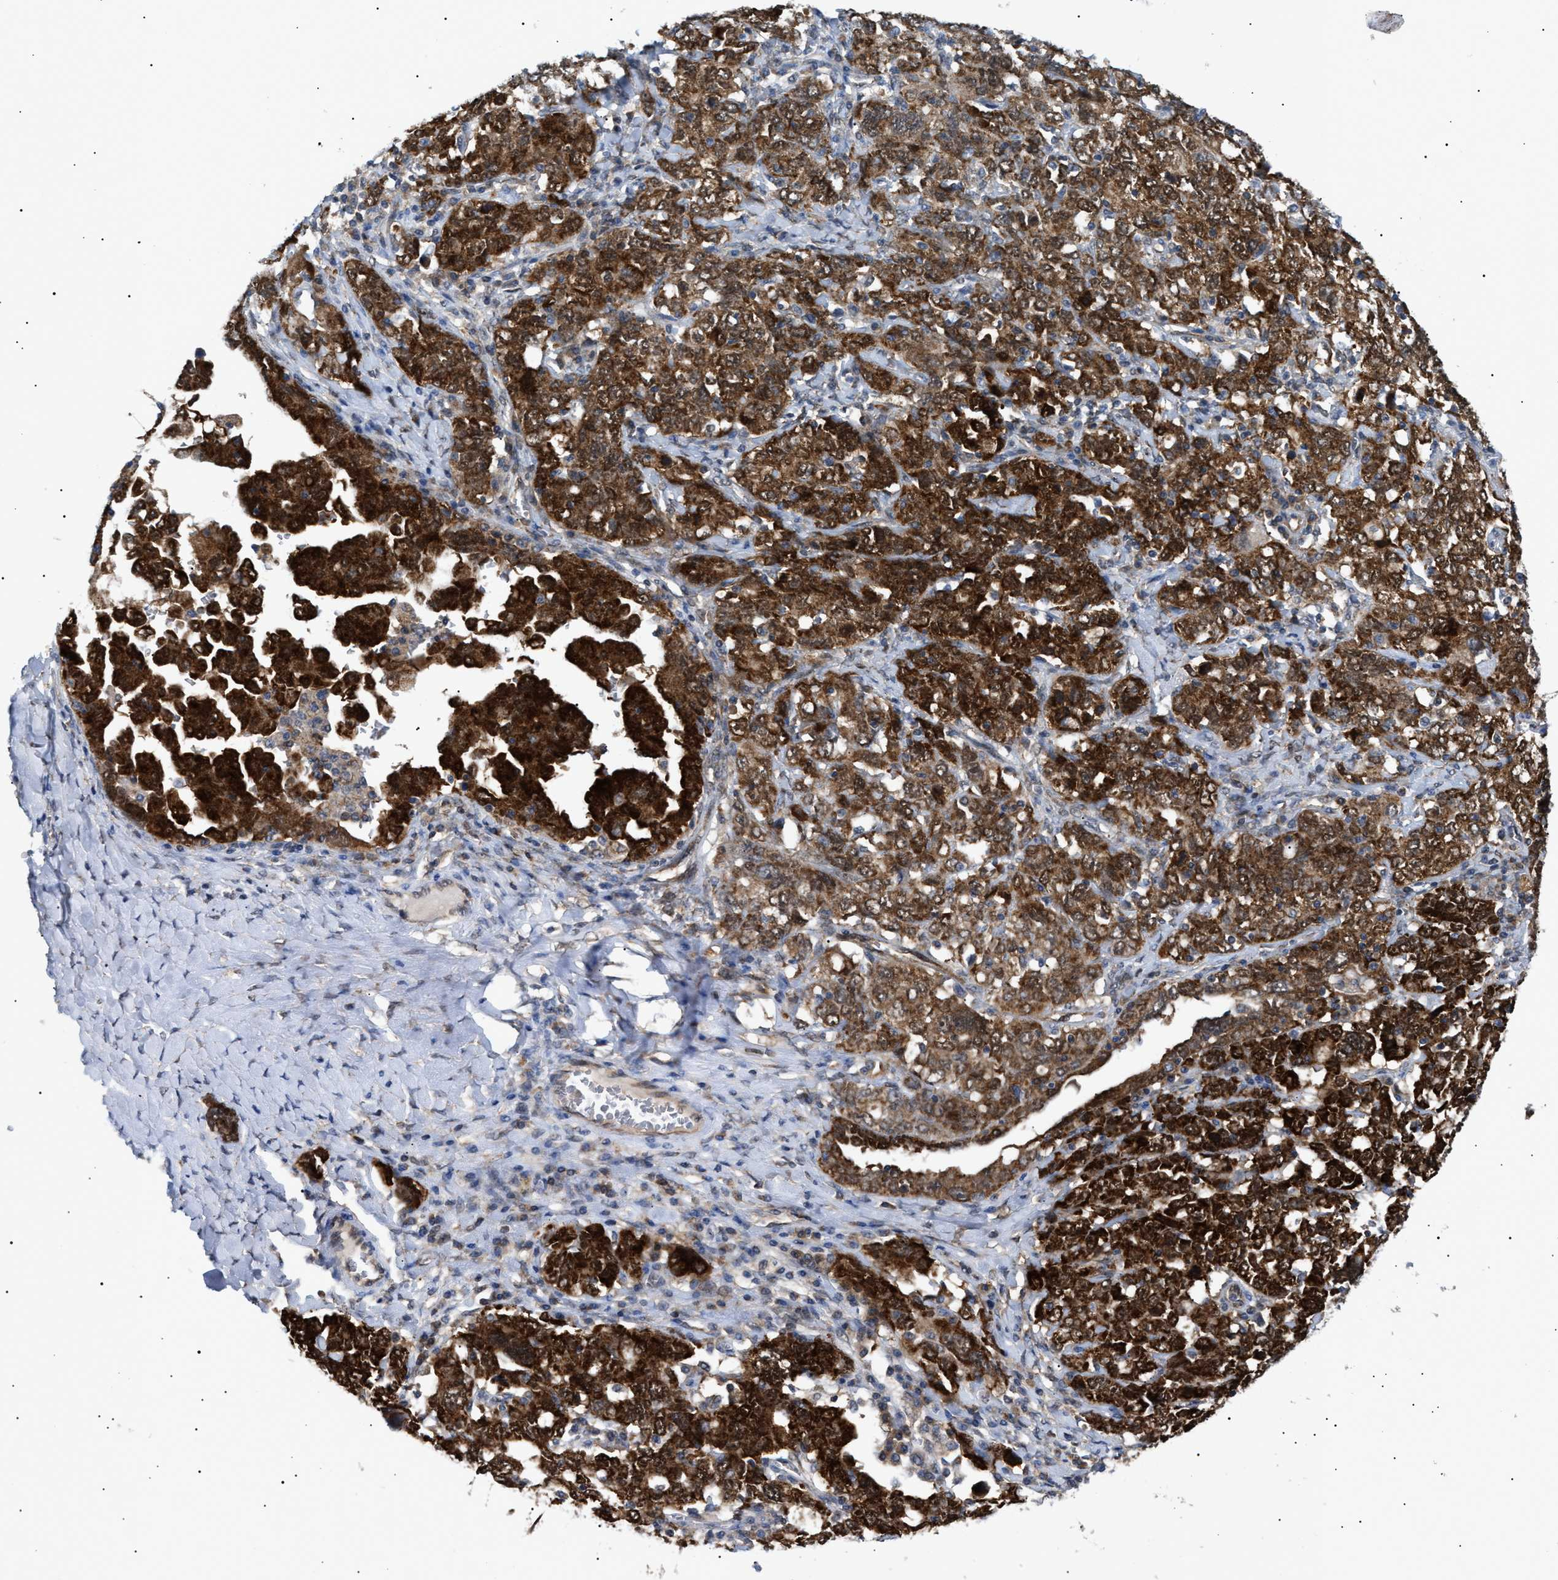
{"staining": {"intensity": "strong", "quantity": ">75%", "location": "cytoplasmic/membranous"}, "tissue": "ovarian cancer", "cell_type": "Tumor cells", "image_type": "cancer", "snomed": [{"axis": "morphology", "description": "Carcinoma, endometroid"}, {"axis": "topography", "description": "Ovary"}], "caption": "Protein expression analysis of ovarian cancer displays strong cytoplasmic/membranous positivity in approximately >75% of tumor cells. The staining was performed using DAB to visualize the protein expression in brown, while the nuclei were stained in blue with hematoxylin (Magnification: 20x).", "gene": "SIRT5", "patient": {"sex": "female", "age": 62}}